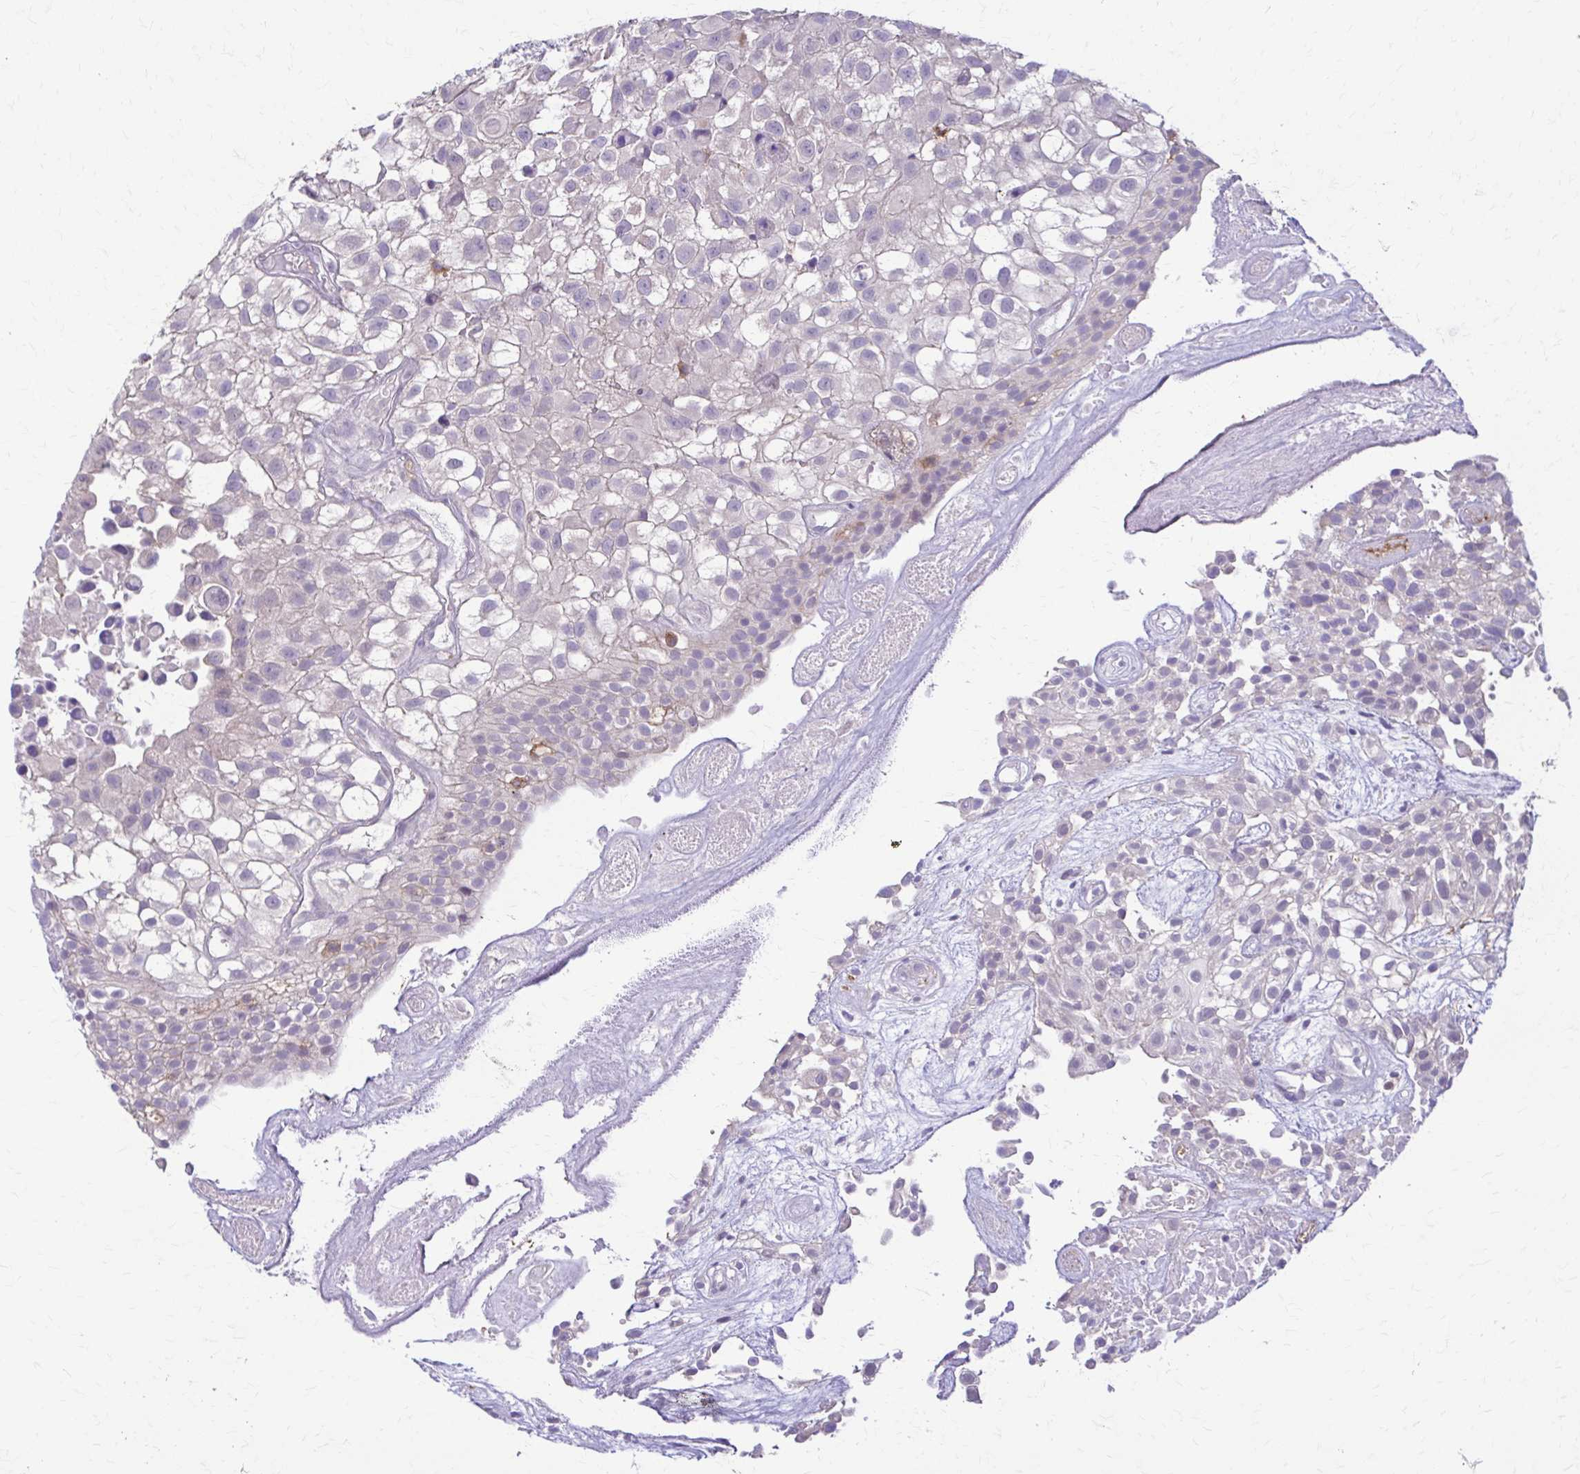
{"staining": {"intensity": "negative", "quantity": "none", "location": "none"}, "tissue": "urothelial cancer", "cell_type": "Tumor cells", "image_type": "cancer", "snomed": [{"axis": "morphology", "description": "Urothelial carcinoma, High grade"}, {"axis": "topography", "description": "Urinary bladder"}], "caption": "Urothelial cancer stained for a protein using IHC demonstrates no staining tumor cells.", "gene": "PIK3AP1", "patient": {"sex": "male", "age": 56}}